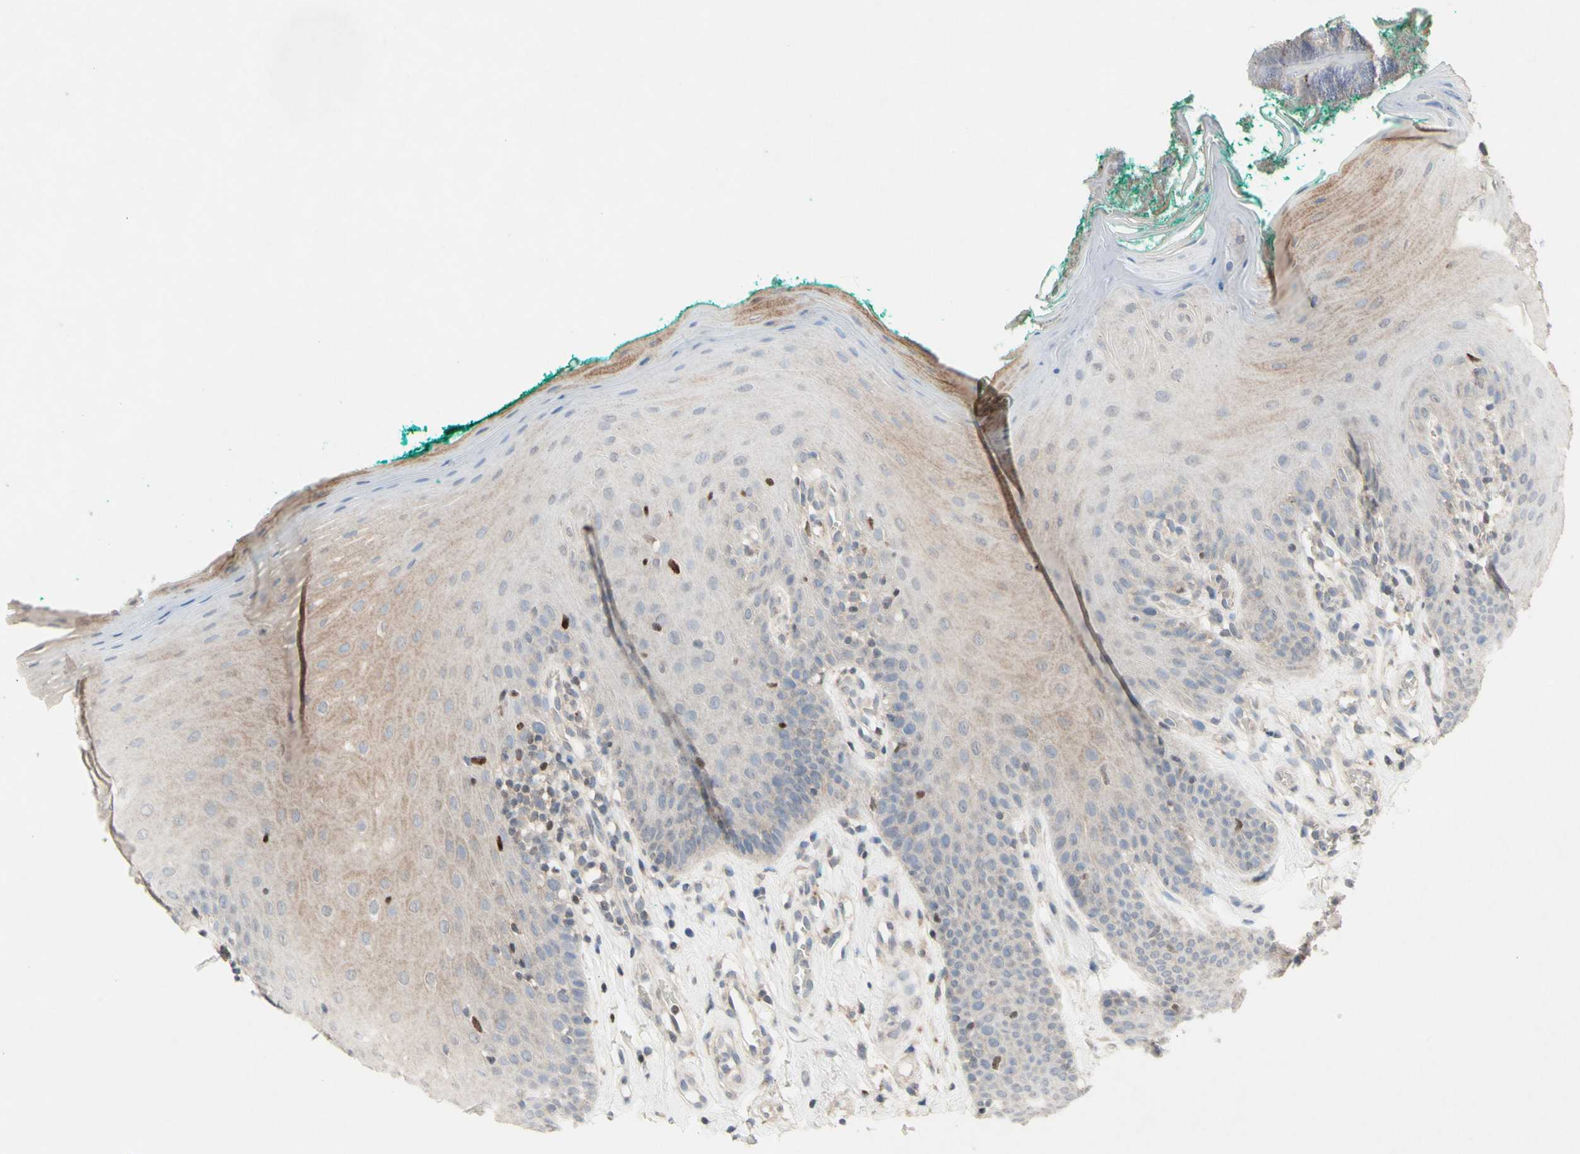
{"staining": {"intensity": "strong", "quantity": "<25%", "location": "nuclear"}, "tissue": "oral mucosa", "cell_type": "Squamous epithelial cells", "image_type": "normal", "snomed": [{"axis": "morphology", "description": "Normal tissue, NOS"}, {"axis": "topography", "description": "Skeletal muscle"}, {"axis": "topography", "description": "Oral tissue"}], "caption": "Immunohistochemistry of unremarkable human oral mucosa demonstrates medium levels of strong nuclear expression in about <25% of squamous epithelial cells.", "gene": "NLRP1", "patient": {"sex": "male", "age": 58}}